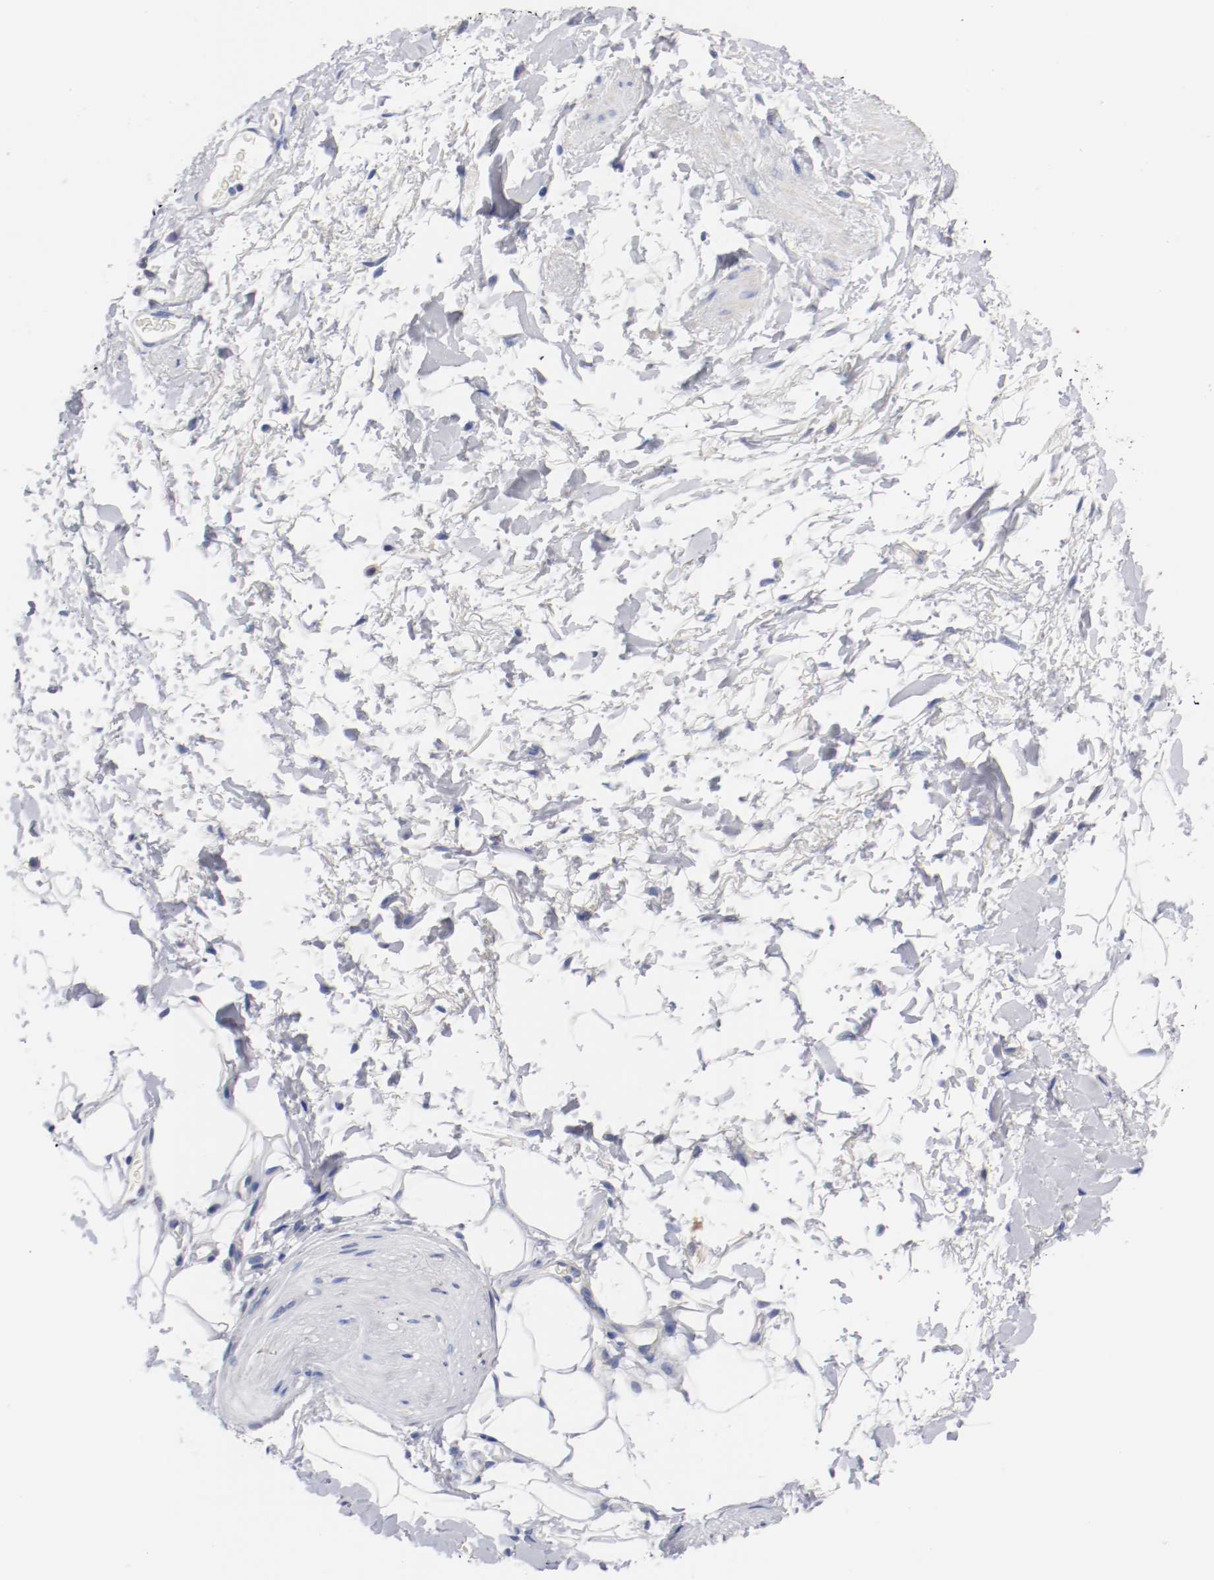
{"staining": {"intensity": "negative", "quantity": "none", "location": "none"}, "tissue": "adipose tissue", "cell_type": "Adipocytes", "image_type": "normal", "snomed": [{"axis": "morphology", "description": "Normal tissue, NOS"}, {"axis": "topography", "description": "Soft tissue"}, {"axis": "topography", "description": "Peripheral nerve tissue"}], "caption": "This is a image of immunohistochemistry (IHC) staining of normal adipose tissue, which shows no staining in adipocytes.", "gene": "FGFBP1", "patient": {"sex": "female", "age": 71}}